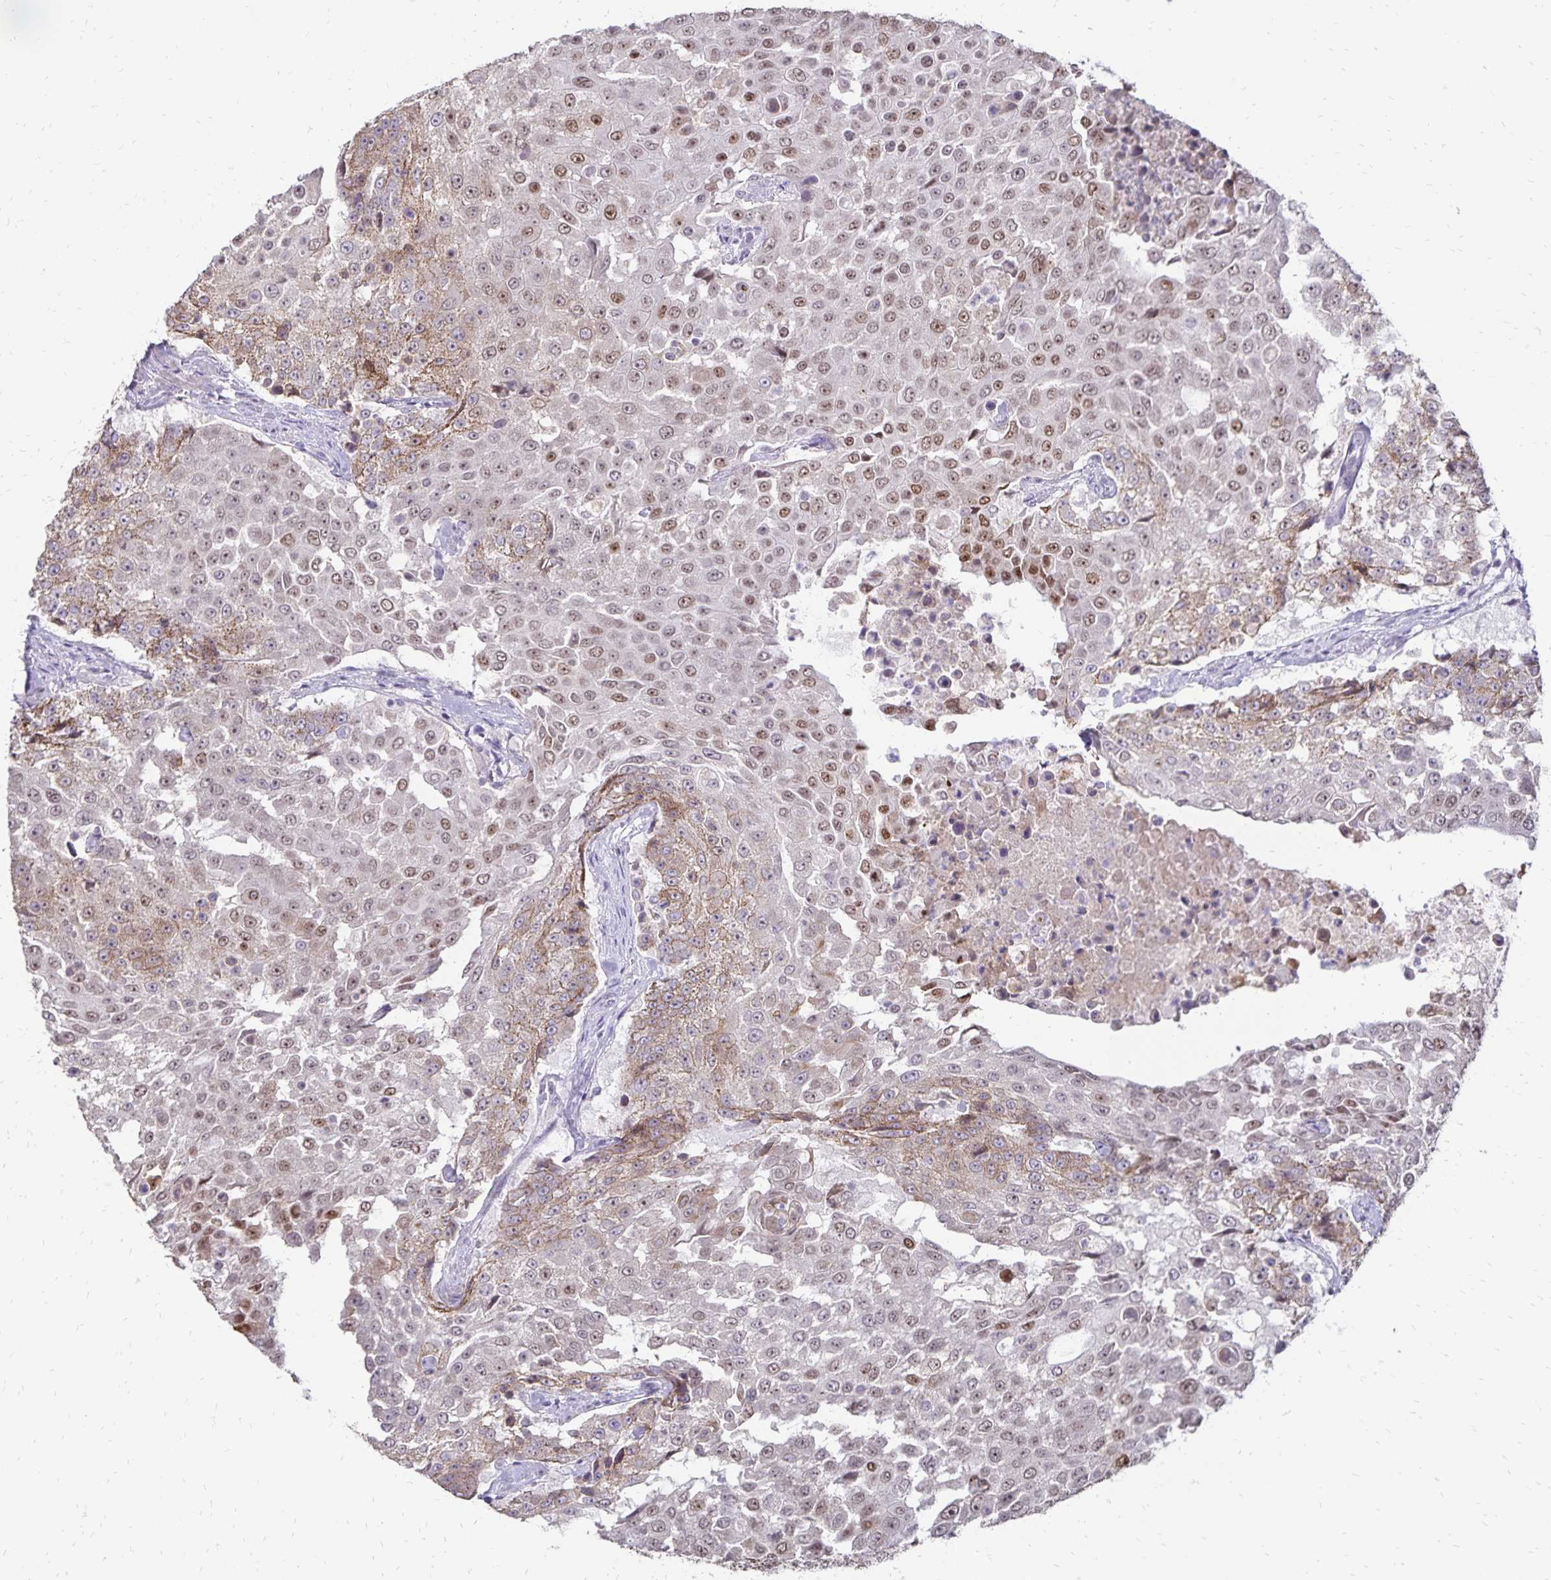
{"staining": {"intensity": "moderate", "quantity": ">75%", "location": "cytoplasmic/membranous,nuclear"}, "tissue": "urothelial cancer", "cell_type": "Tumor cells", "image_type": "cancer", "snomed": [{"axis": "morphology", "description": "Urothelial carcinoma, High grade"}, {"axis": "topography", "description": "Urinary bladder"}], "caption": "Protein expression by immunohistochemistry exhibits moderate cytoplasmic/membranous and nuclear staining in about >75% of tumor cells in urothelial cancer.", "gene": "POLB", "patient": {"sex": "female", "age": 63}}